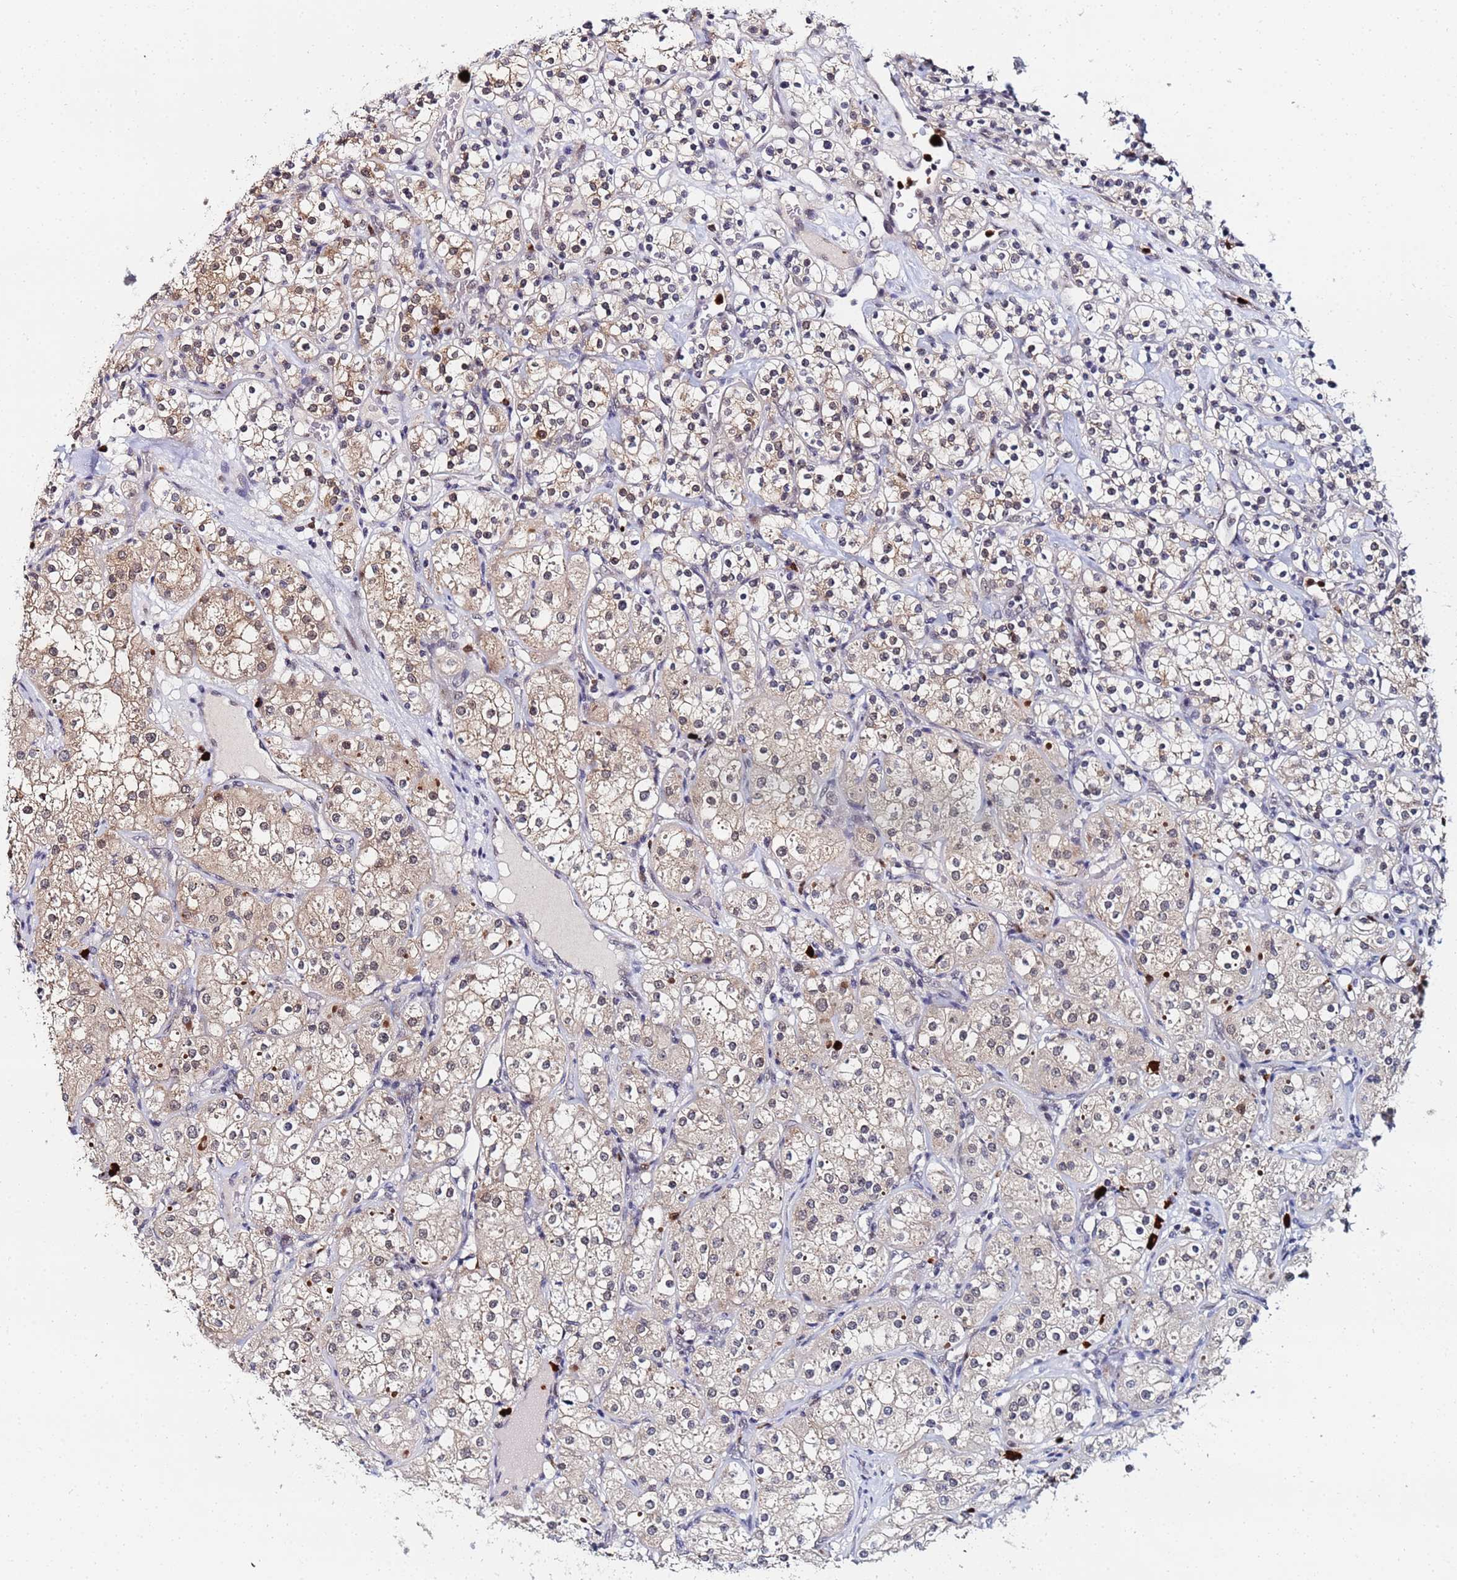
{"staining": {"intensity": "weak", "quantity": "25%-75%", "location": "cytoplasmic/membranous"}, "tissue": "renal cancer", "cell_type": "Tumor cells", "image_type": "cancer", "snomed": [{"axis": "morphology", "description": "Adenocarcinoma, NOS"}, {"axis": "topography", "description": "Kidney"}], "caption": "DAB (3,3'-diaminobenzidine) immunohistochemical staining of adenocarcinoma (renal) displays weak cytoplasmic/membranous protein expression in approximately 25%-75% of tumor cells. The staining is performed using DAB (3,3'-diaminobenzidine) brown chromogen to label protein expression. The nuclei are counter-stained blue using hematoxylin.", "gene": "MTCL1", "patient": {"sex": "male", "age": 77}}